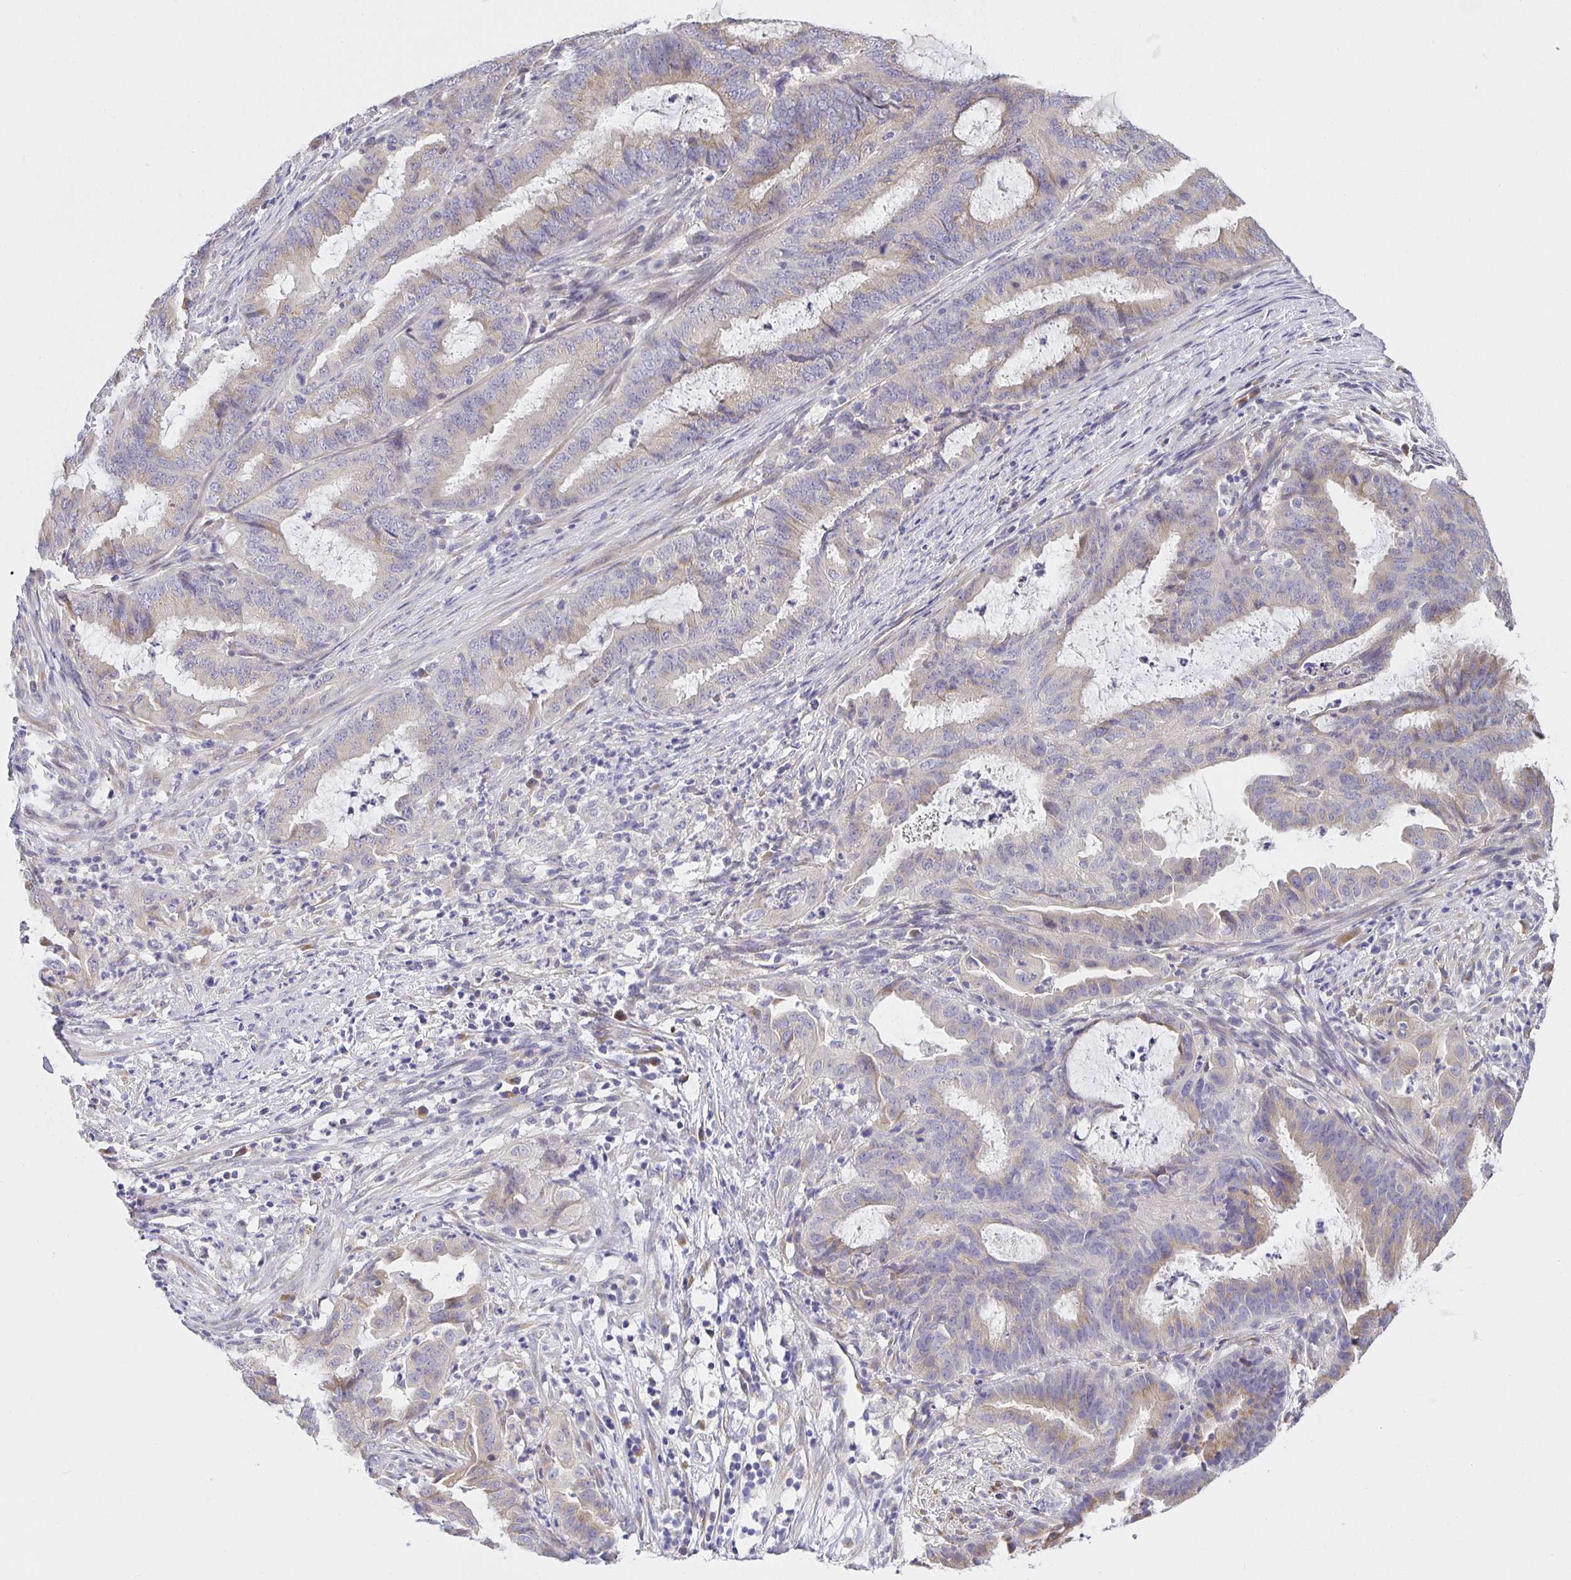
{"staining": {"intensity": "moderate", "quantity": "25%-75%", "location": "cytoplasmic/membranous"}, "tissue": "endometrial cancer", "cell_type": "Tumor cells", "image_type": "cancer", "snomed": [{"axis": "morphology", "description": "Adenocarcinoma, NOS"}, {"axis": "topography", "description": "Endometrium"}], "caption": "DAB (3,3'-diaminobenzidine) immunohistochemical staining of endometrial cancer (adenocarcinoma) exhibits moderate cytoplasmic/membranous protein expression in about 25%-75% of tumor cells. The staining is performed using DAB brown chromogen to label protein expression. The nuclei are counter-stained blue using hematoxylin.", "gene": "OPALIN", "patient": {"sex": "female", "age": 51}}